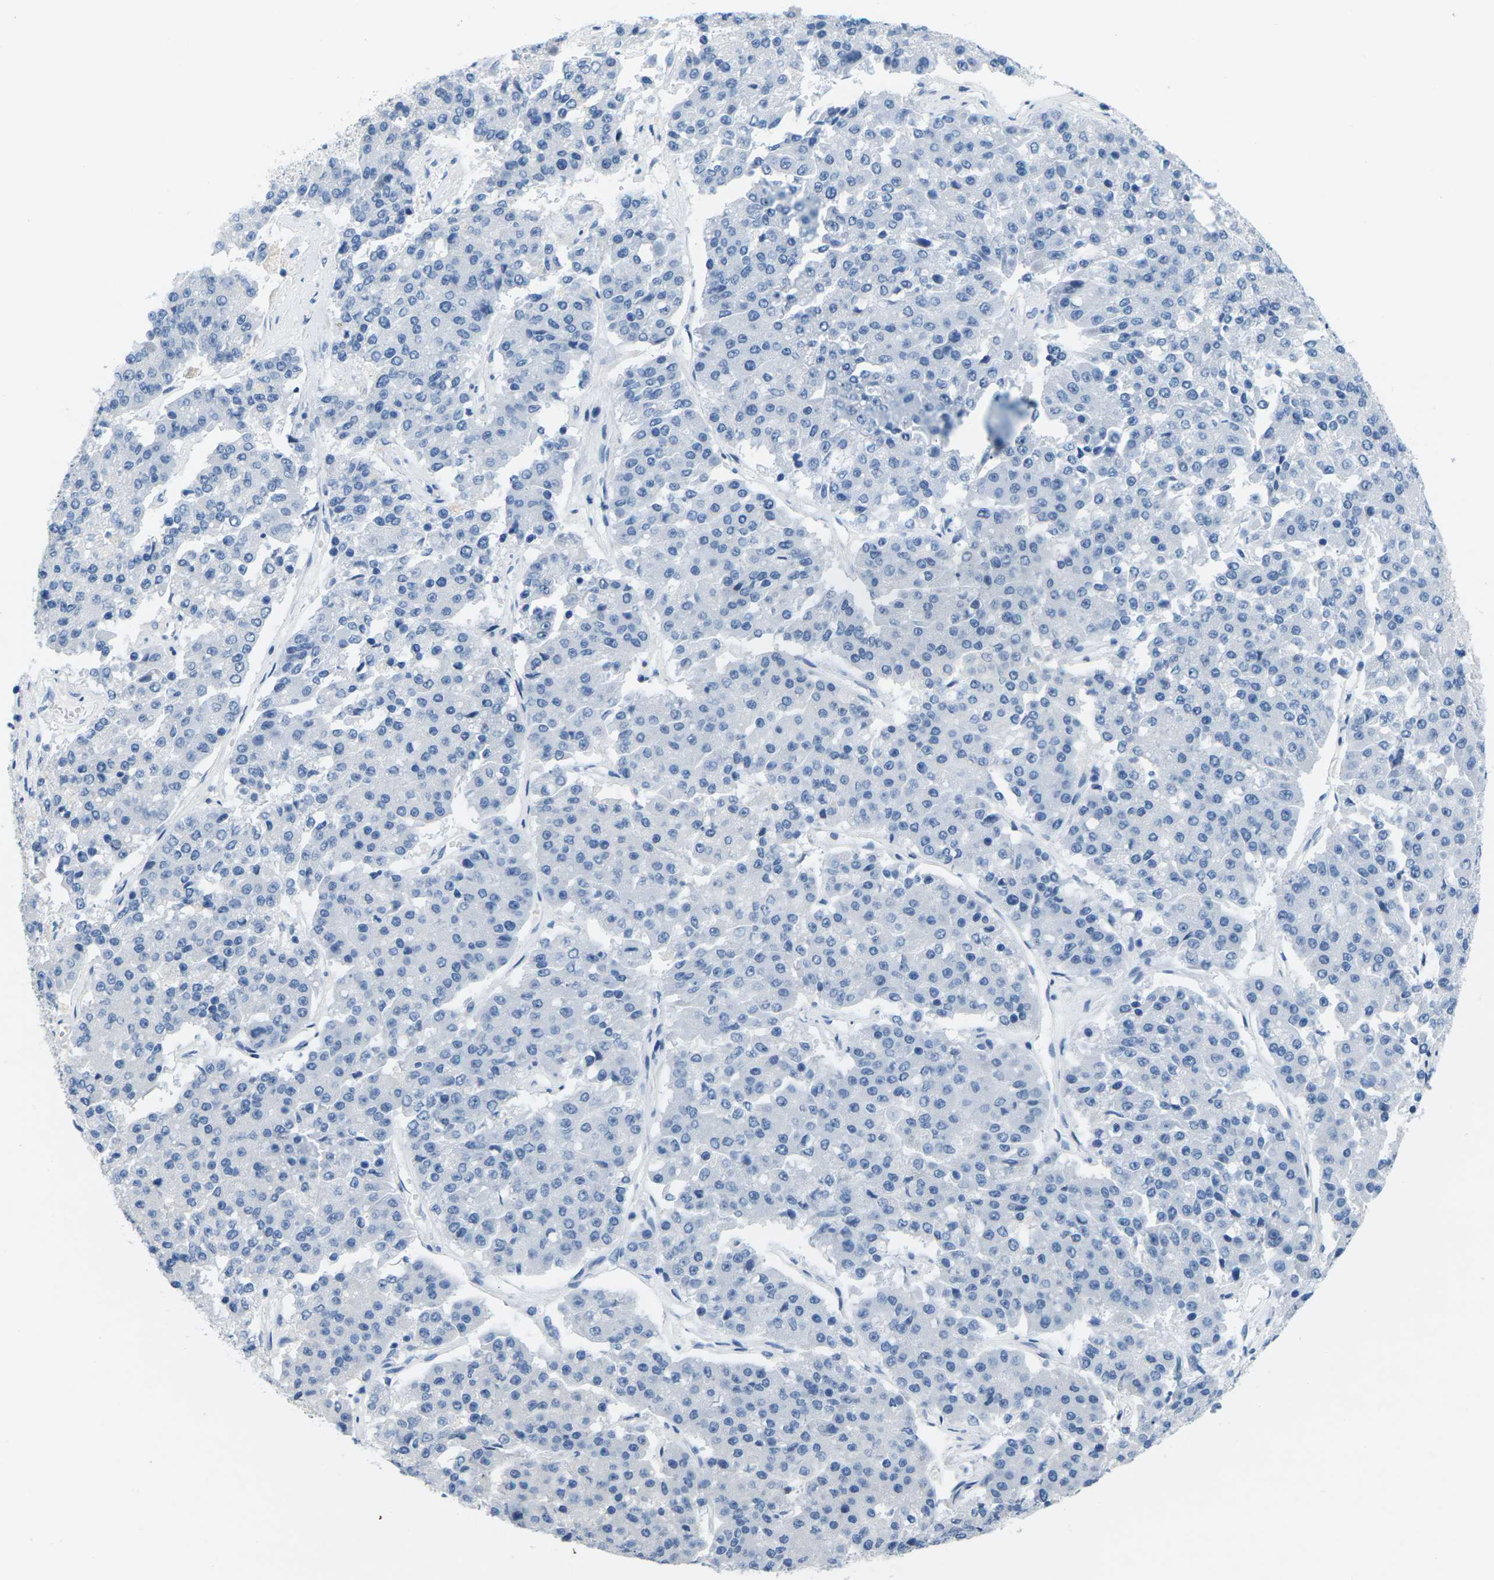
{"staining": {"intensity": "negative", "quantity": "none", "location": "none"}, "tissue": "pancreatic cancer", "cell_type": "Tumor cells", "image_type": "cancer", "snomed": [{"axis": "morphology", "description": "Adenocarcinoma, NOS"}, {"axis": "topography", "description": "Pancreas"}], "caption": "High magnification brightfield microscopy of adenocarcinoma (pancreatic) stained with DAB (brown) and counterstained with hematoxylin (blue): tumor cells show no significant staining. (DAB (3,3'-diaminobenzidine) immunohistochemistry visualized using brightfield microscopy, high magnification).", "gene": "SLC12A1", "patient": {"sex": "male", "age": 50}}